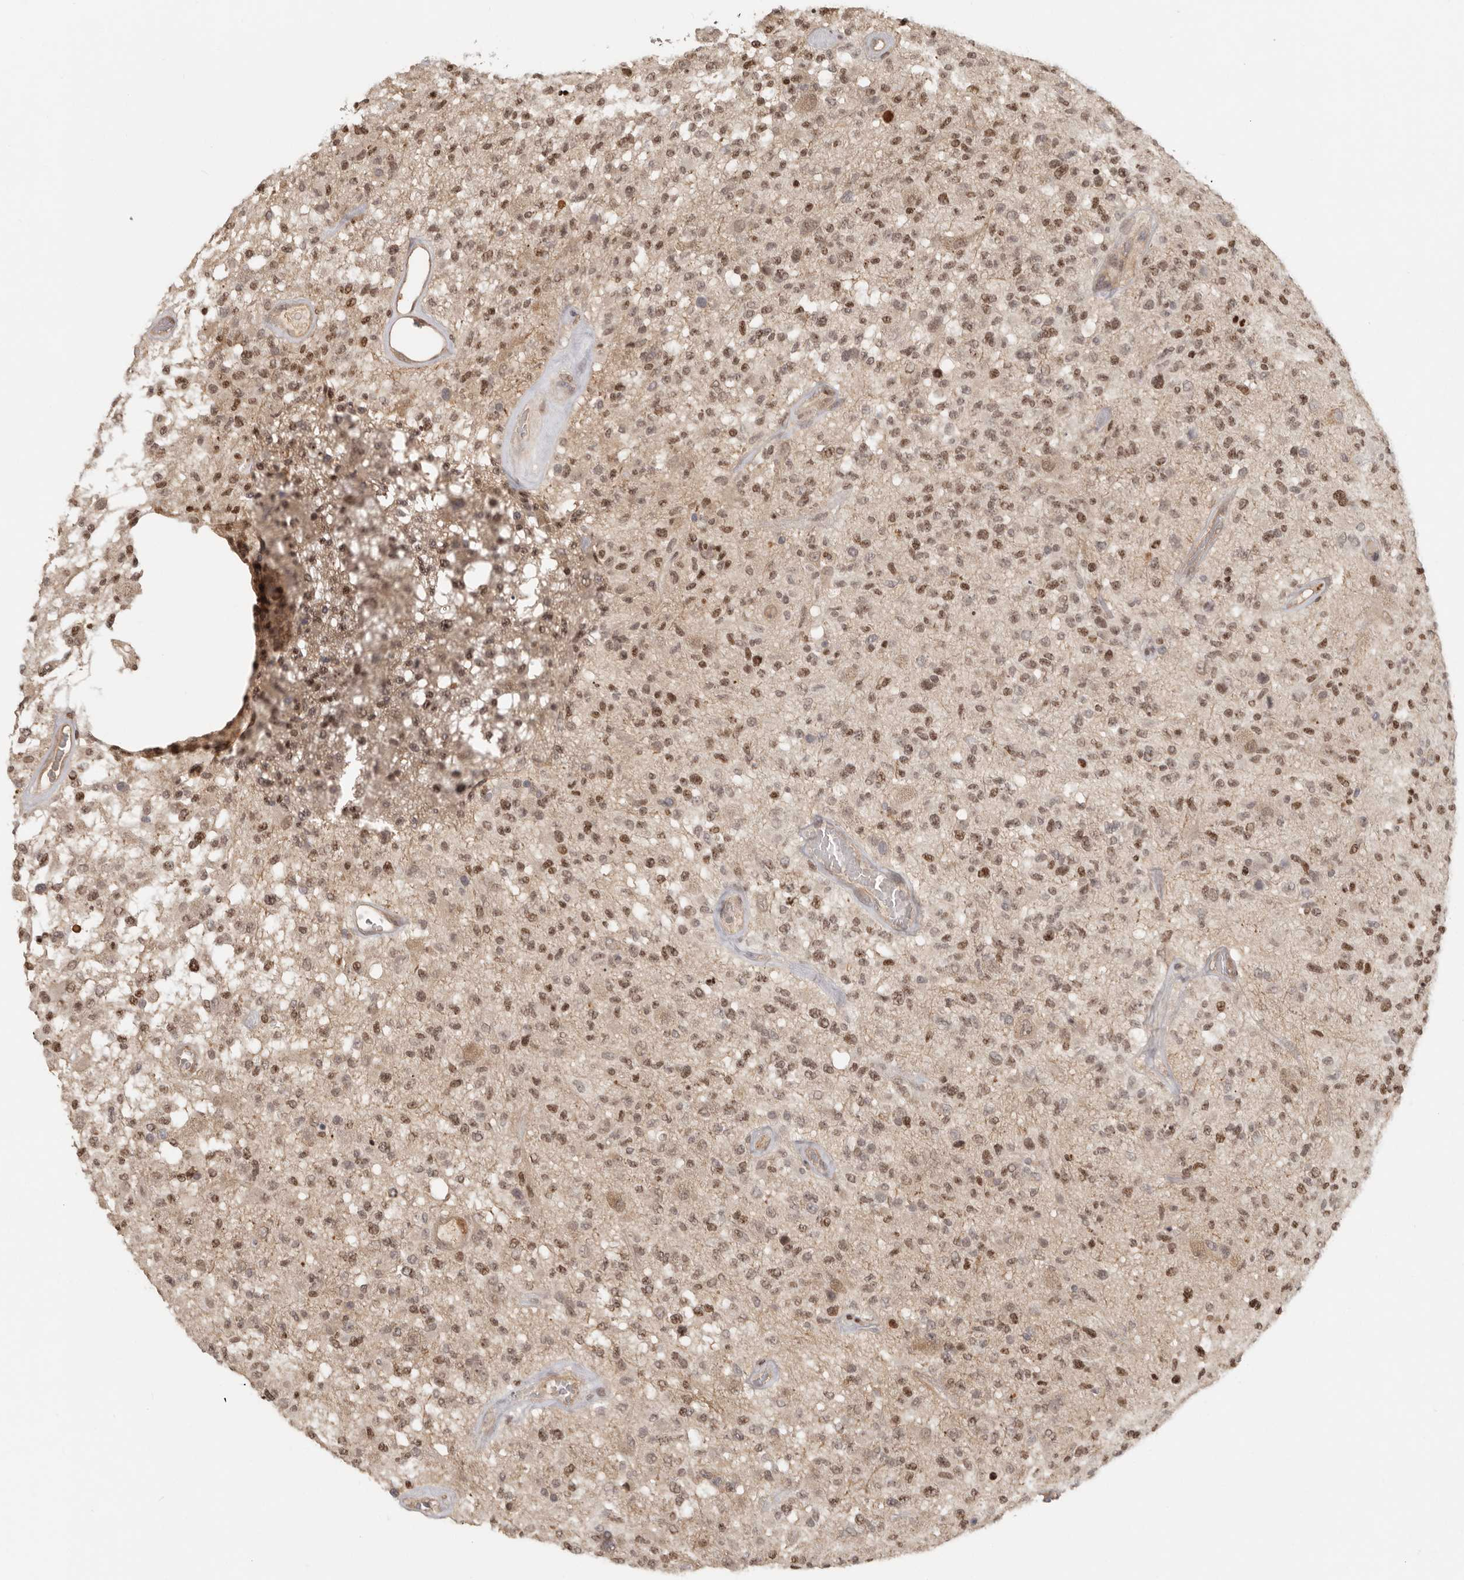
{"staining": {"intensity": "moderate", "quantity": "25%-75%", "location": "nuclear"}, "tissue": "glioma", "cell_type": "Tumor cells", "image_type": "cancer", "snomed": [{"axis": "morphology", "description": "Glioma, malignant, High grade"}, {"axis": "morphology", "description": "Glioblastoma, NOS"}, {"axis": "topography", "description": "Brain"}], "caption": "Immunohistochemistry (IHC) image of neoplastic tissue: human high-grade glioma (malignant) stained using immunohistochemistry displays medium levels of moderate protein expression localized specifically in the nuclear of tumor cells, appearing as a nuclear brown color.", "gene": "PSMA5", "patient": {"sex": "male", "age": 60}}